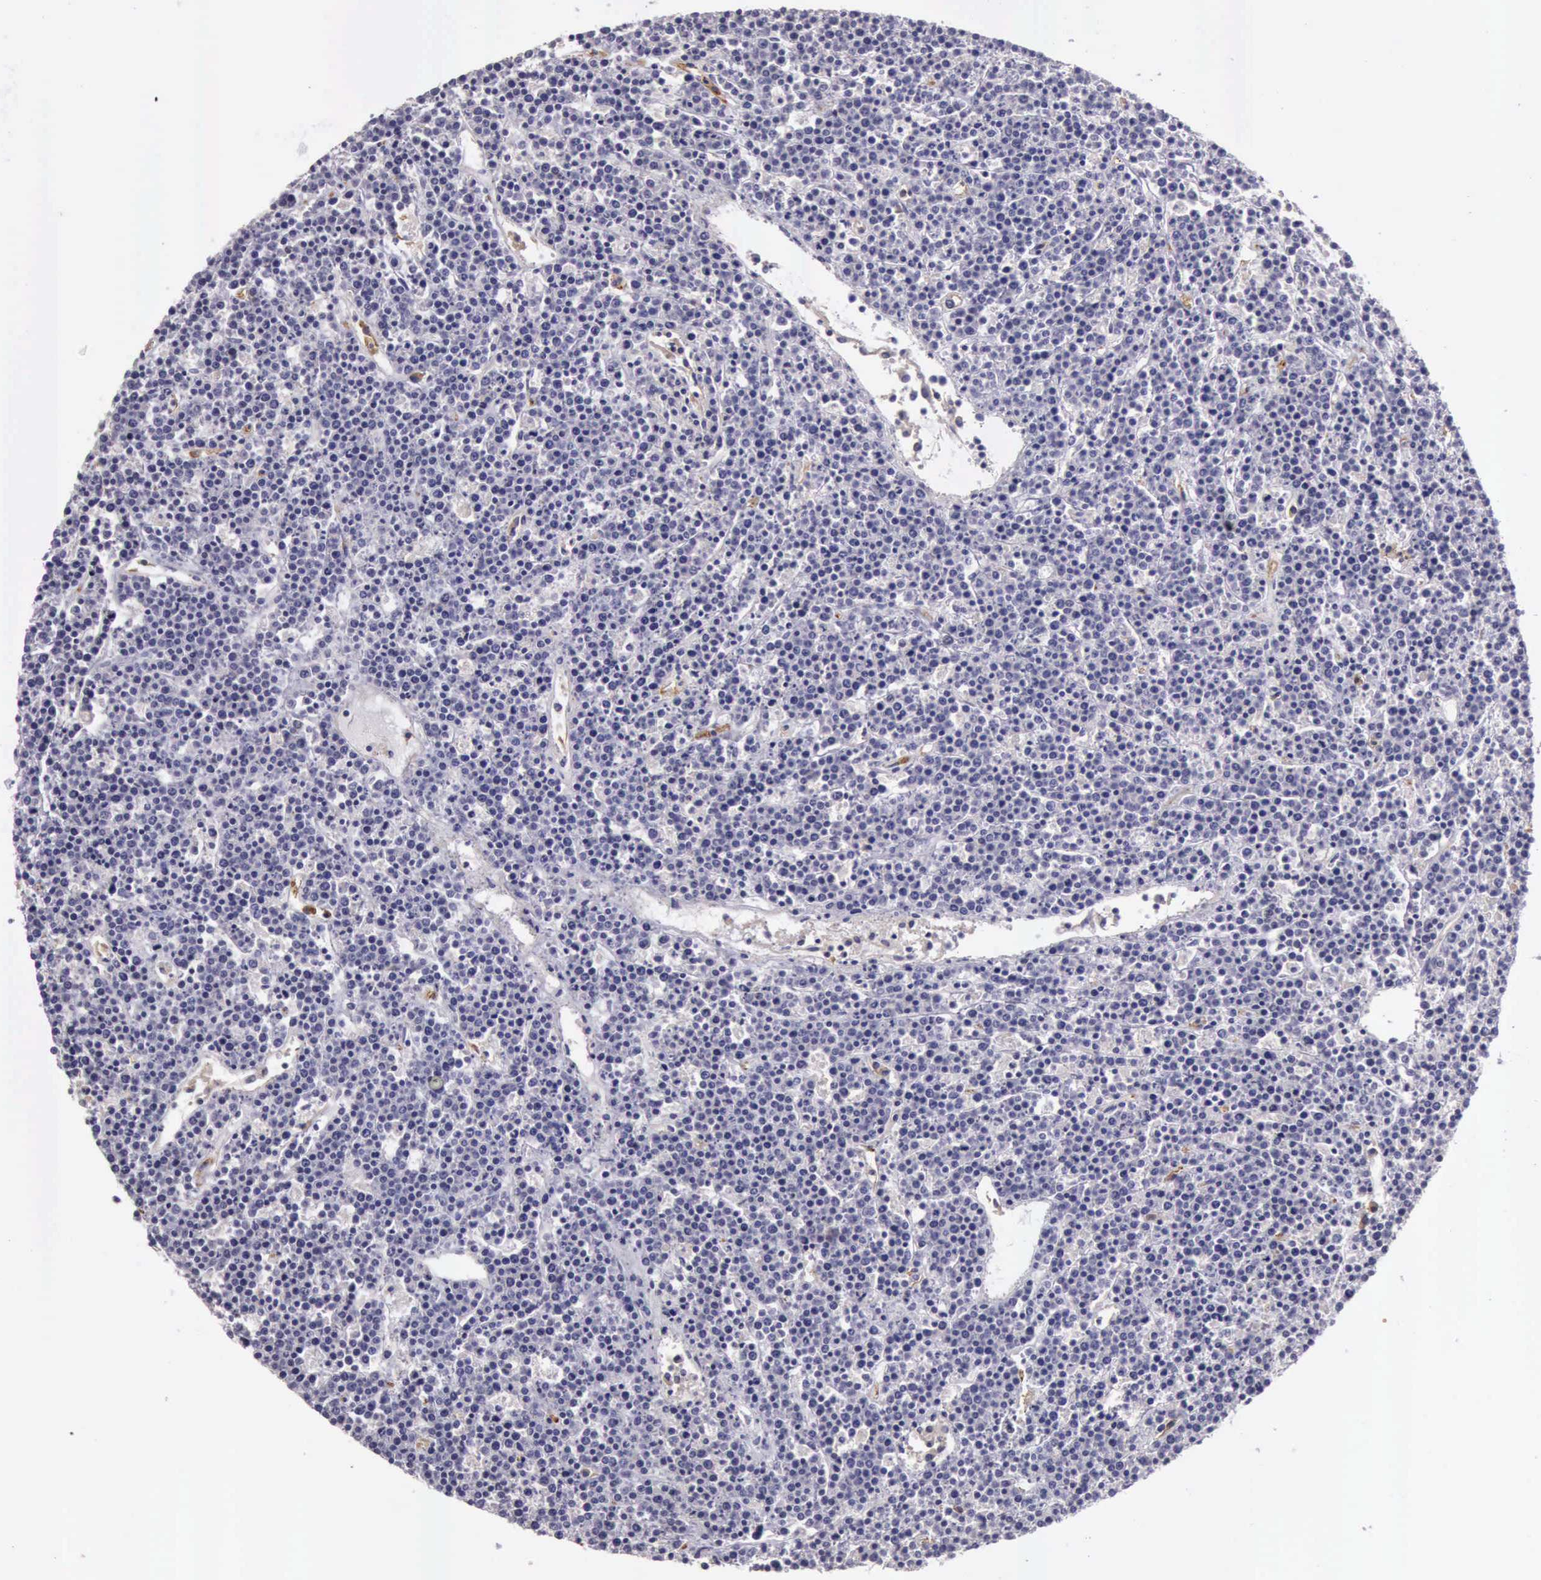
{"staining": {"intensity": "negative", "quantity": "none", "location": "none"}, "tissue": "lymphoma", "cell_type": "Tumor cells", "image_type": "cancer", "snomed": [{"axis": "morphology", "description": "Malignant lymphoma, non-Hodgkin's type, High grade"}, {"axis": "topography", "description": "Ovary"}], "caption": "Histopathology image shows no significant protein expression in tumor cells of lymphoma.", "gene": "TCEANC", "patient": {"sex": "female", "age": 56}}